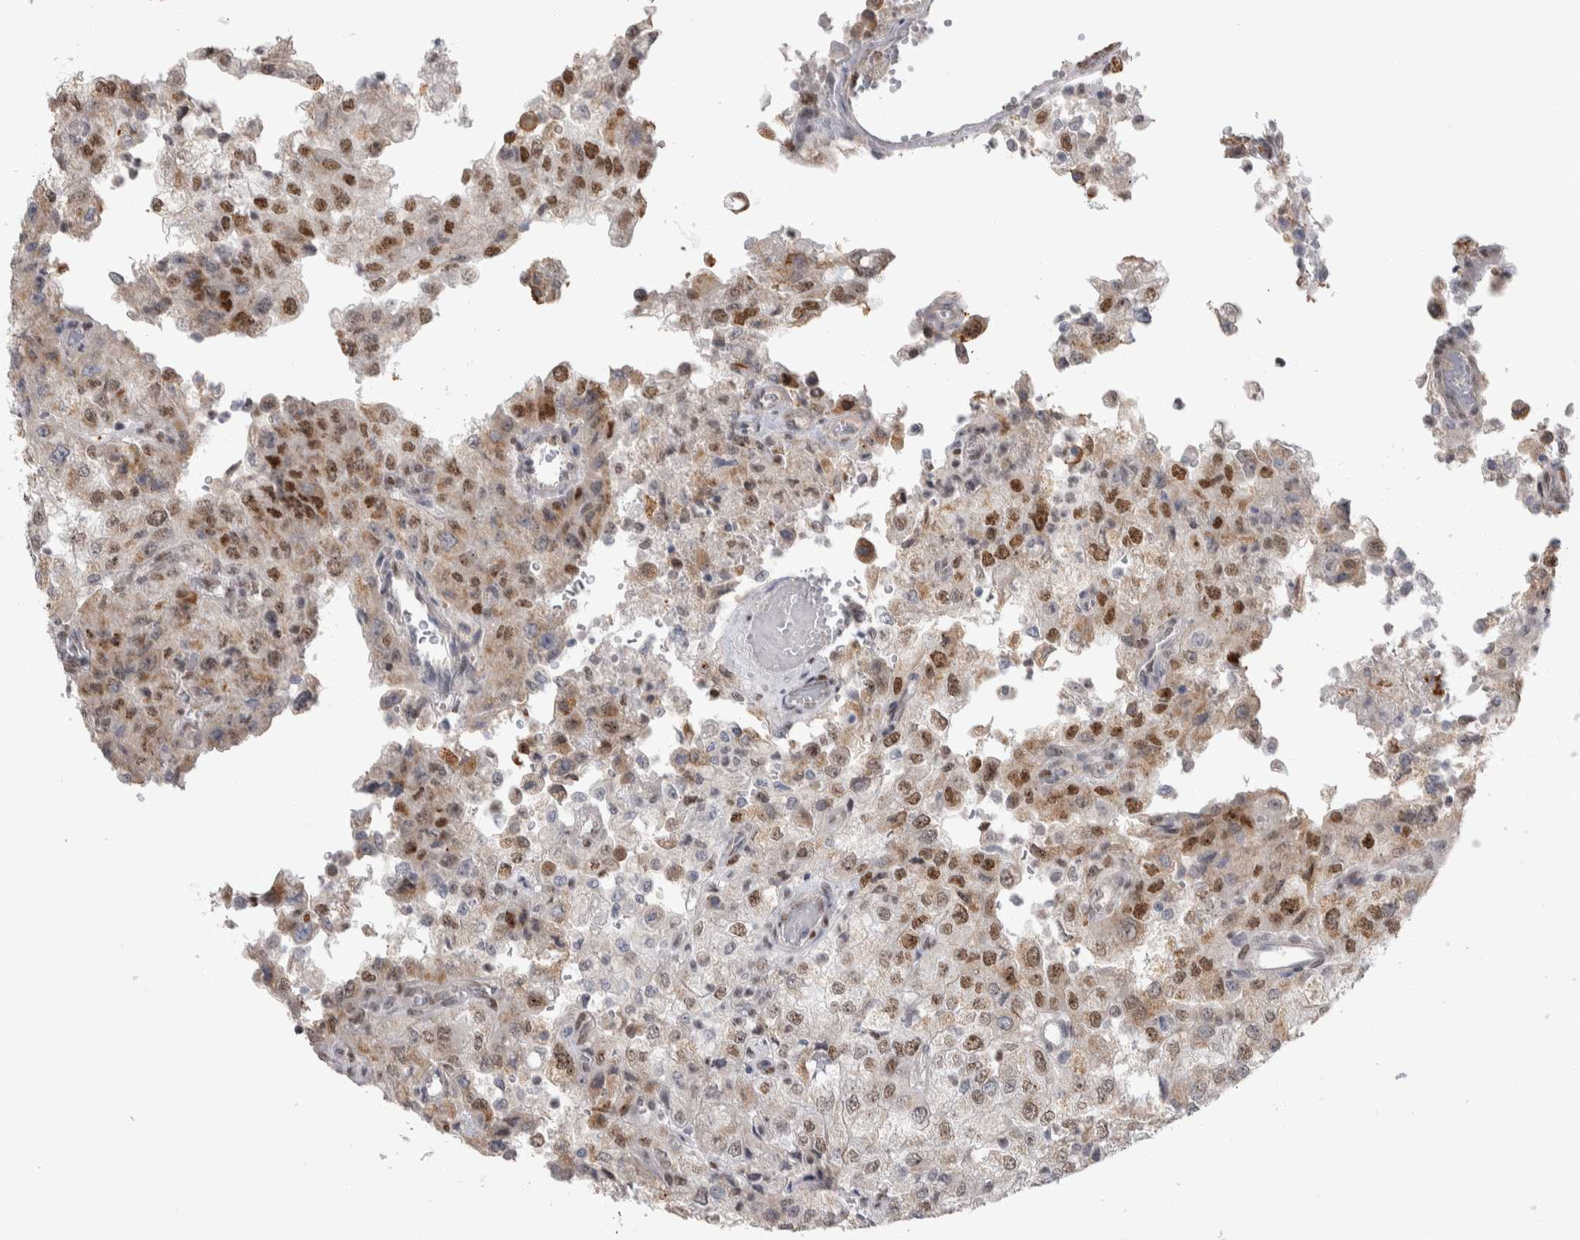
{"staining": {"intensity": "moderate", "quantity": "<25%", "location": "cytoplasmic/membranous,nuclear"}, "tissue": "renal cancer", "cell_type": "Tumor cells", "image_type": "cancer", "snomed": [{"axis": "morphology", "description": "Adenocarcinoma, NOS"}, {"axis": "topography", "description": "Kidney"}], "caption": "Adenocarcinoma (renal) stained for a protein shows moderate cytoplasmic/membranous and nuclear positivity in tumor cells.", "gene": "TAX1BP1", "patient": {"sex": "female", "age": 54}}